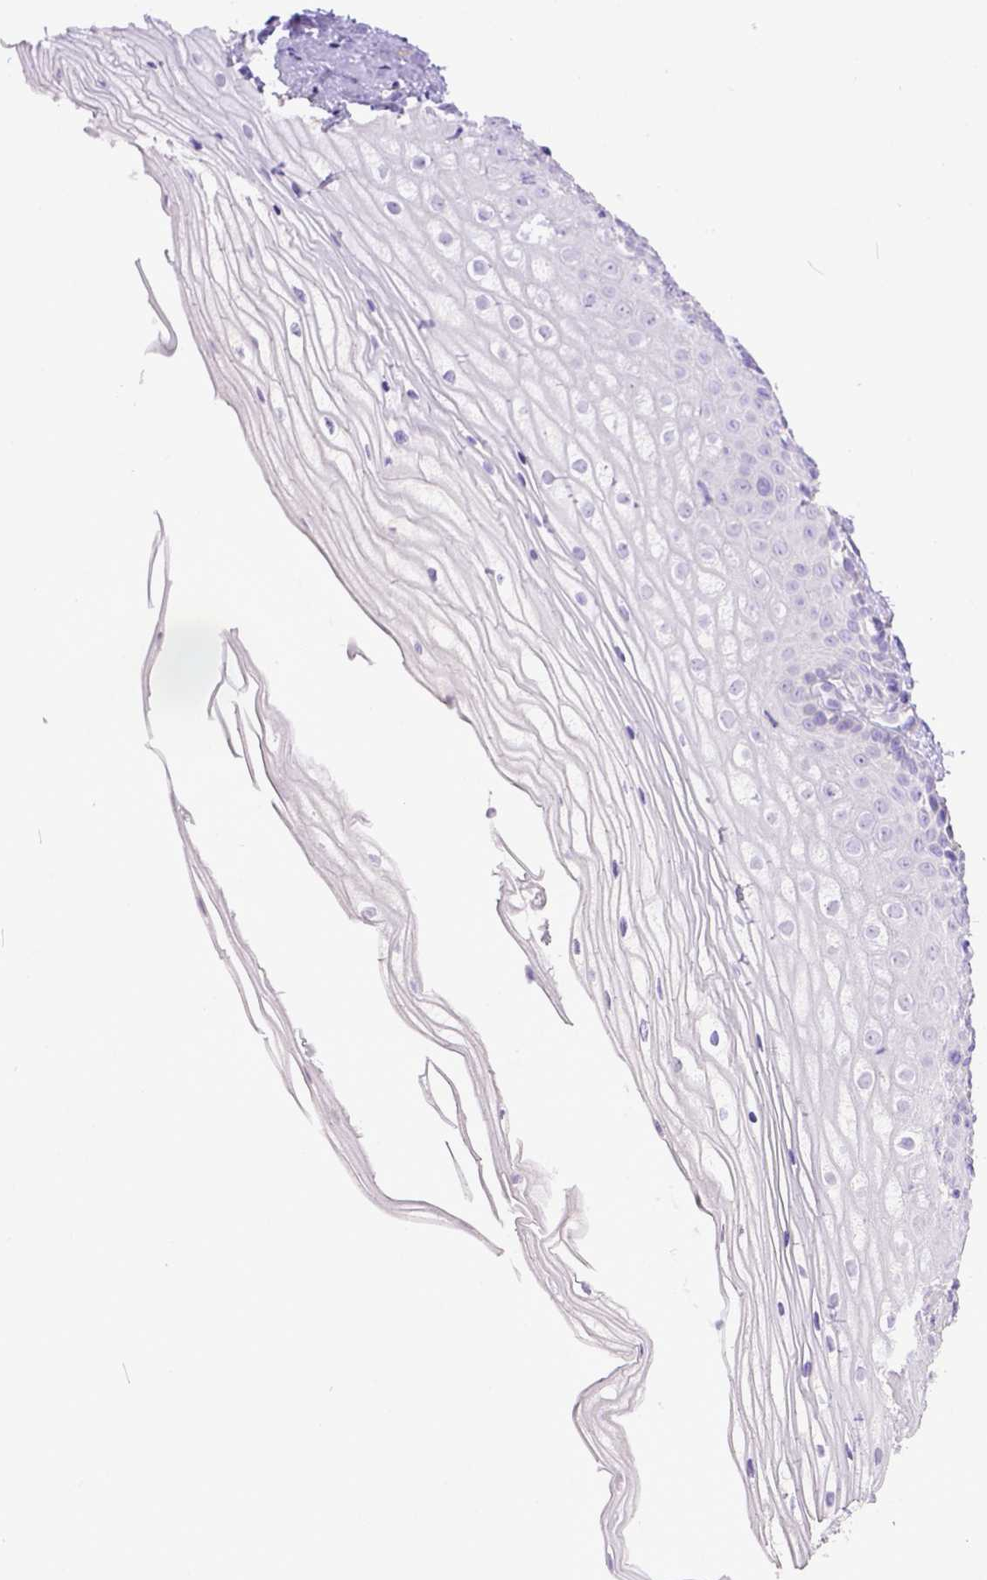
{"staining": {"intensity": "negative", "quantity": "none", "location": "none"}, "tissue": "vagina", "cell_type": "Squamous epithelial cells", "image_type": "normal", "snomed": [{"axis": "morphology", "description": "Normal tissue, NOS"}, {"axis": "topography", "description": "Vagina"}], "caption": "IHC micrograph of benign vagina: vagina stained with DAB (3,3'-diaminobenzidine) displays no significant protein expression in squamous epithelial cells. Nuclei are stained in blue.", "gene": "KIT", "patient": {"sex": "female", "age": 52}}